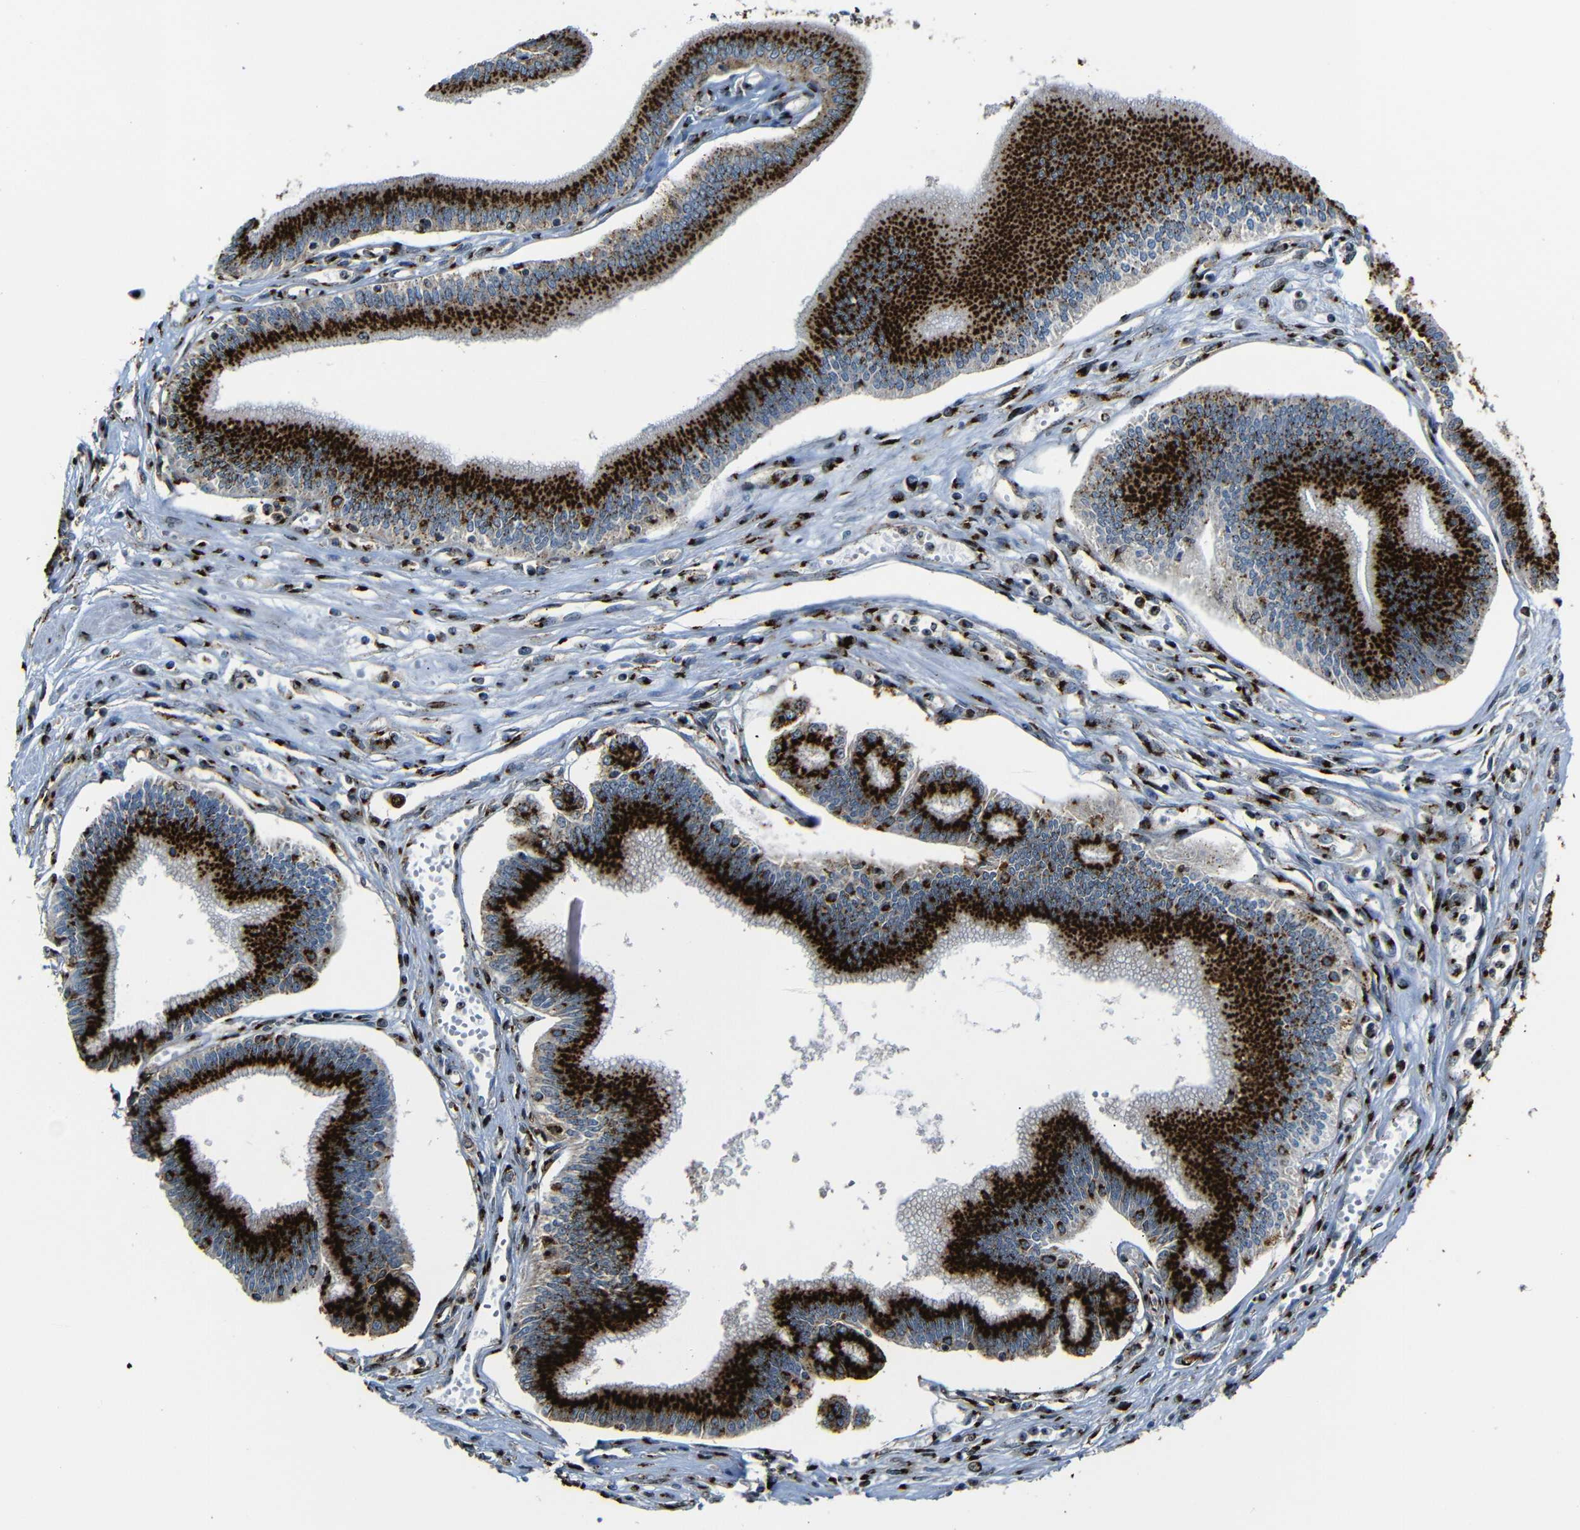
{"staining": {"intensity": "strong", "quantity": ">75%", "location": "cytoplasmic/membranous"}, "tissue": "pancreatic cancer", "cell_type": "Tumor cells", "image_type": "cancer", "snomed": [{"axis": "morphology", "description": "Adenocarcinoma, NOS"}, {"axis": "topography", "description": "Pancreas"}], "caption": "Adenocarcinoma (pancreatic) stained with immunohistochemistry (IHC) reveals strong cytoplasmic/membranous positivity in about >75% of tumor cells.", "gene": "TGOLN2", "patient": {"sex": "male", "age": 56}}